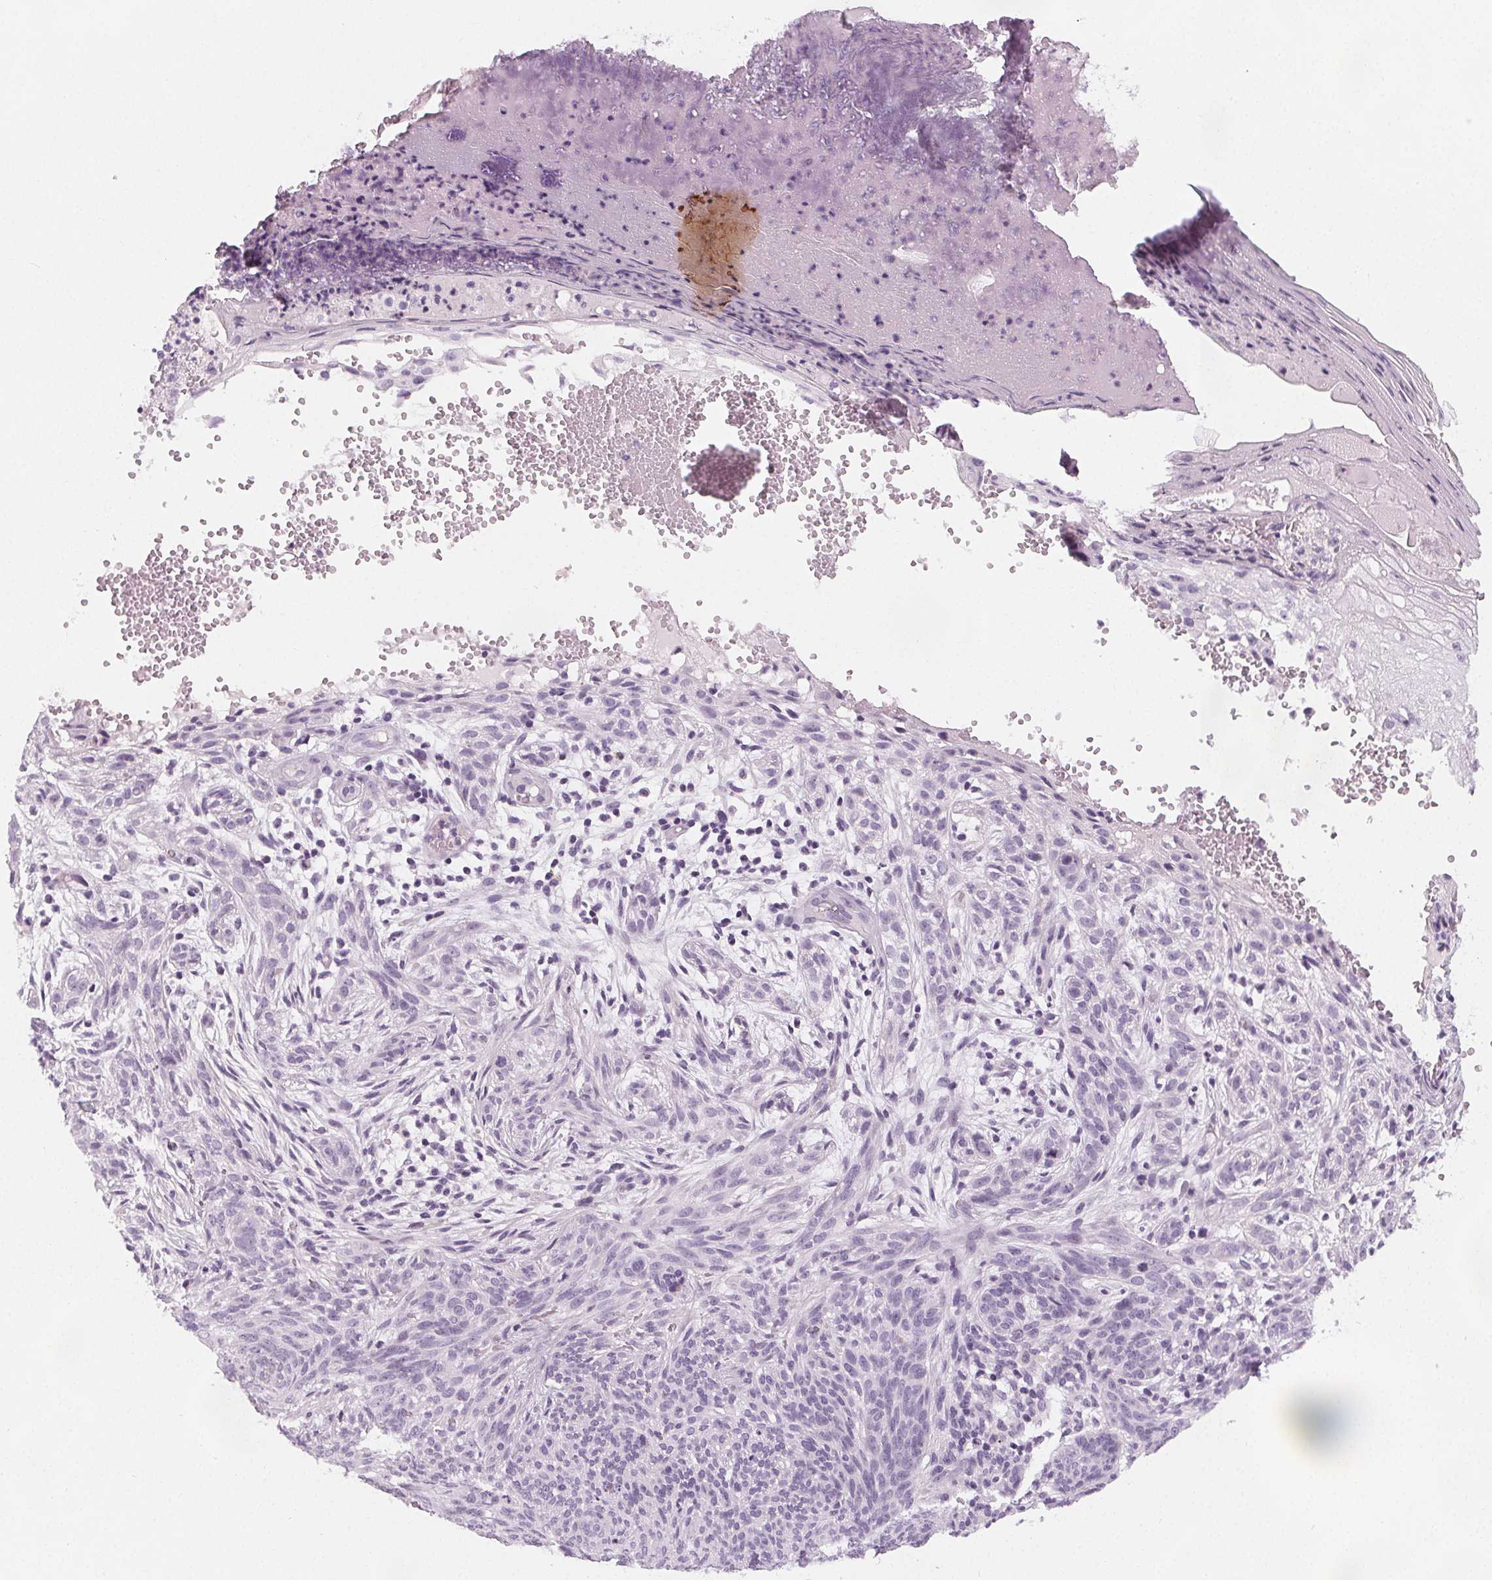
{"staining": {"intensity": "negative", "quantity": "none", "location": "none"}, "tissue": "skin cancer", "cell_type": "Tumor cells", "image_type": "cancer", "snomed": [{"axis": "morphology", "description": "Basal cell carcinoma"}, {"axis": "topography", "description": "Skin"}], "caption": "There is no significant expression in tumor cells of basal cell carcinoma (skin). (Immunohistochemistry, brightfield microscopy, high magnification).", "gene": "SLC5A12", "patient": {"sex": "male", "age": 84}}